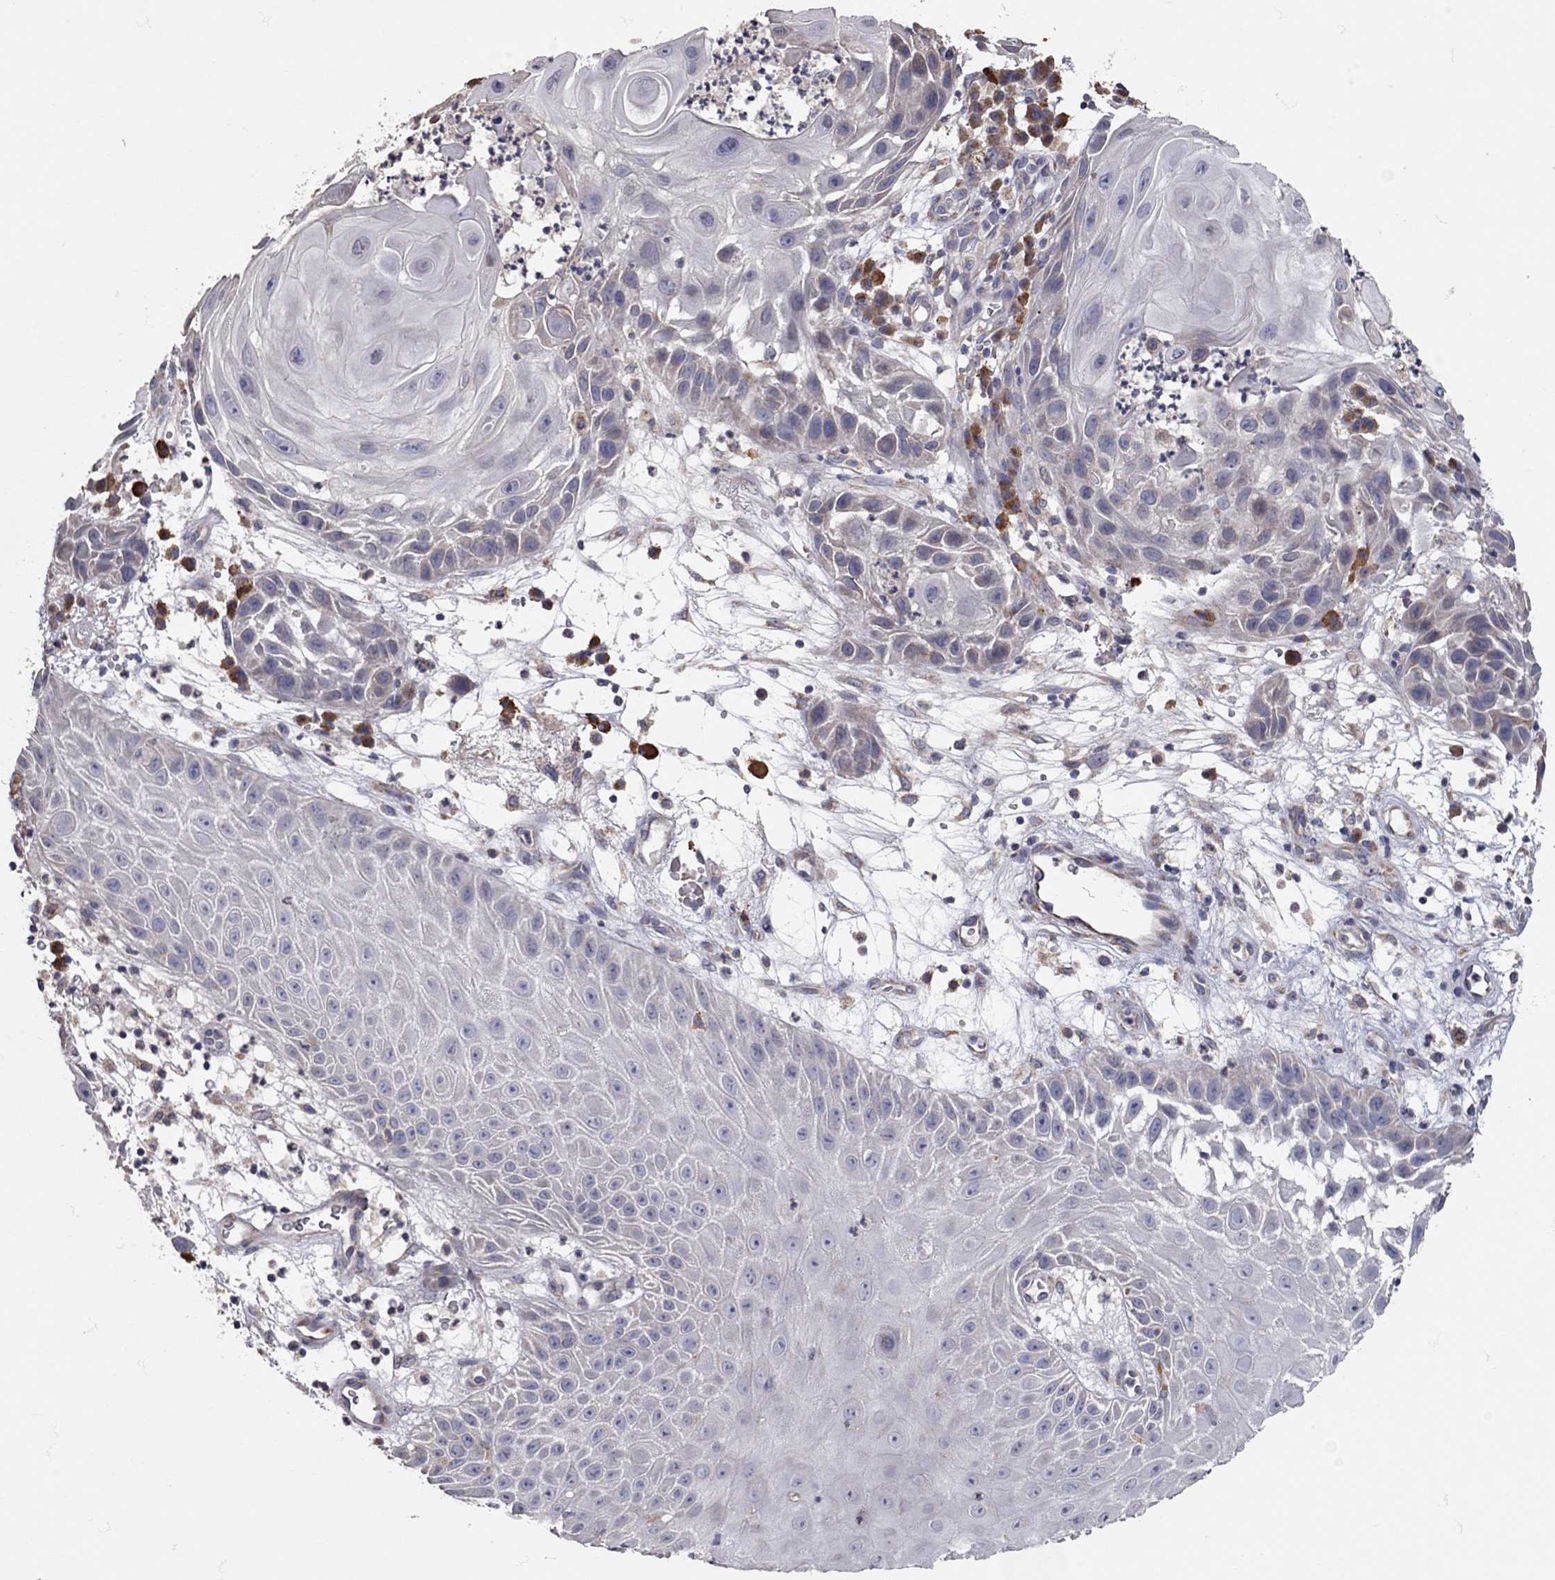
{"staining": {"intensity": "negative", "quantity": "none", "location": "none"}, "tissue": "skin cancer", "cell_type": "Tumor cells", "image_type": "cancer", "snomed": [{"axis": "morphology", "description": "Normal tissue, NOS"}, {"axis": "morphology", "description": "Squamous cell carcinoma, NOS"}, {"axis": "topography", "description": "Skin"}], "caption": "This is a histopathology image of immunohistochemistry staining of skin cancer (squamous cell carcinoma), which shows no staining in tumor cells.", "gene": "XAGE2", "patient": {"sex": "male", "age": 79}}